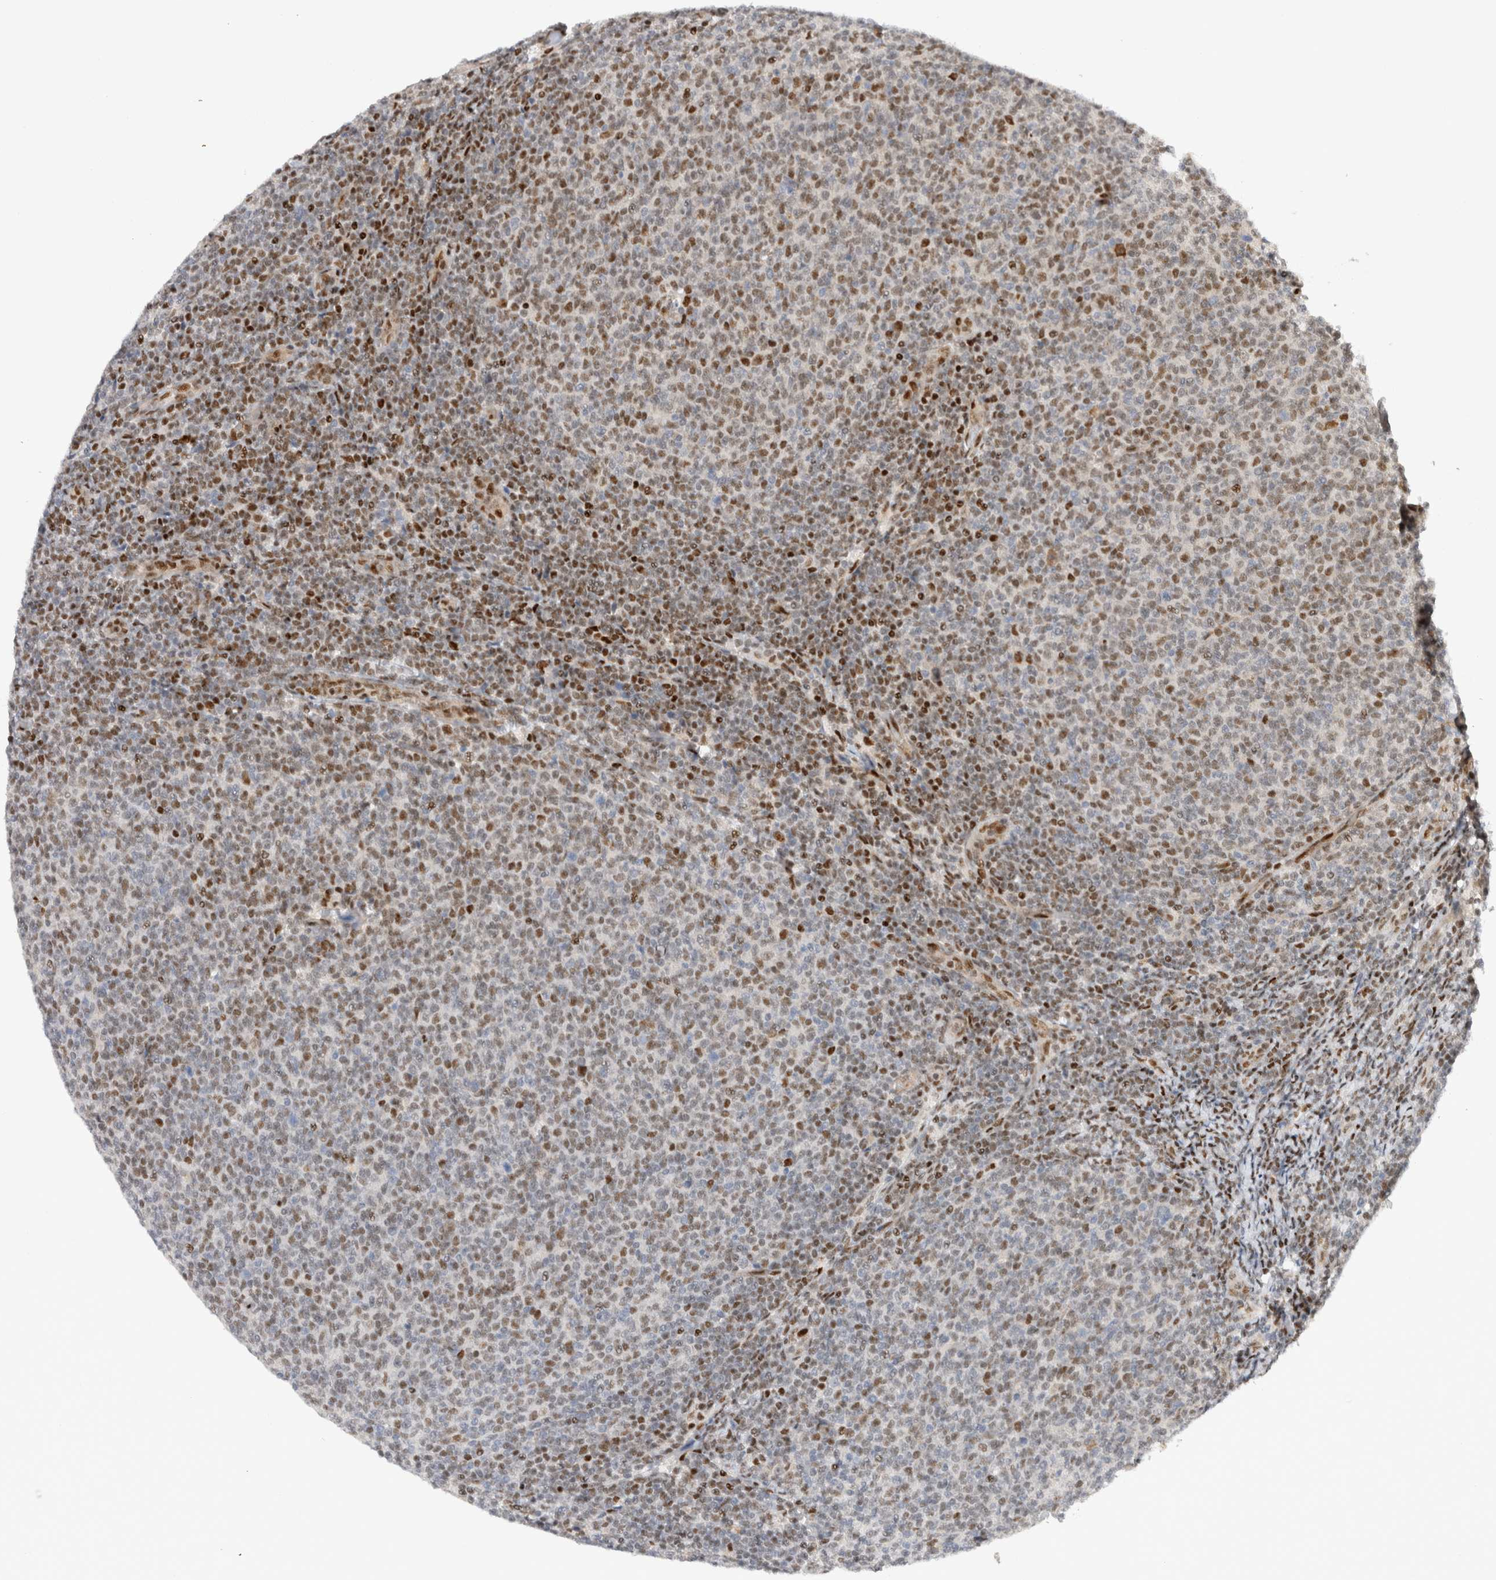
{"staining": {"intensity": "moderate", "quantity": "25%-75%", "location": "nuclear"}, "tissue": "lymphoma", "cell_type": "Tumor cells", "image_type": "cancer", "snomed": [{"axis": "morphology", "description": "Malignant lymphoma, non-Hodgkin's type, Low grade"}, {"axis": "topography", "description": "Lymph node"}], "caption": "The photomicrograph reveals a brown stain indicating the presence of a protein in the nuclear of tumor cells in low-grade malignant lymphoma, non-Hodgkin's type.", "gene": "TCF4", "patient": {"sex": "male", "age": 66}}